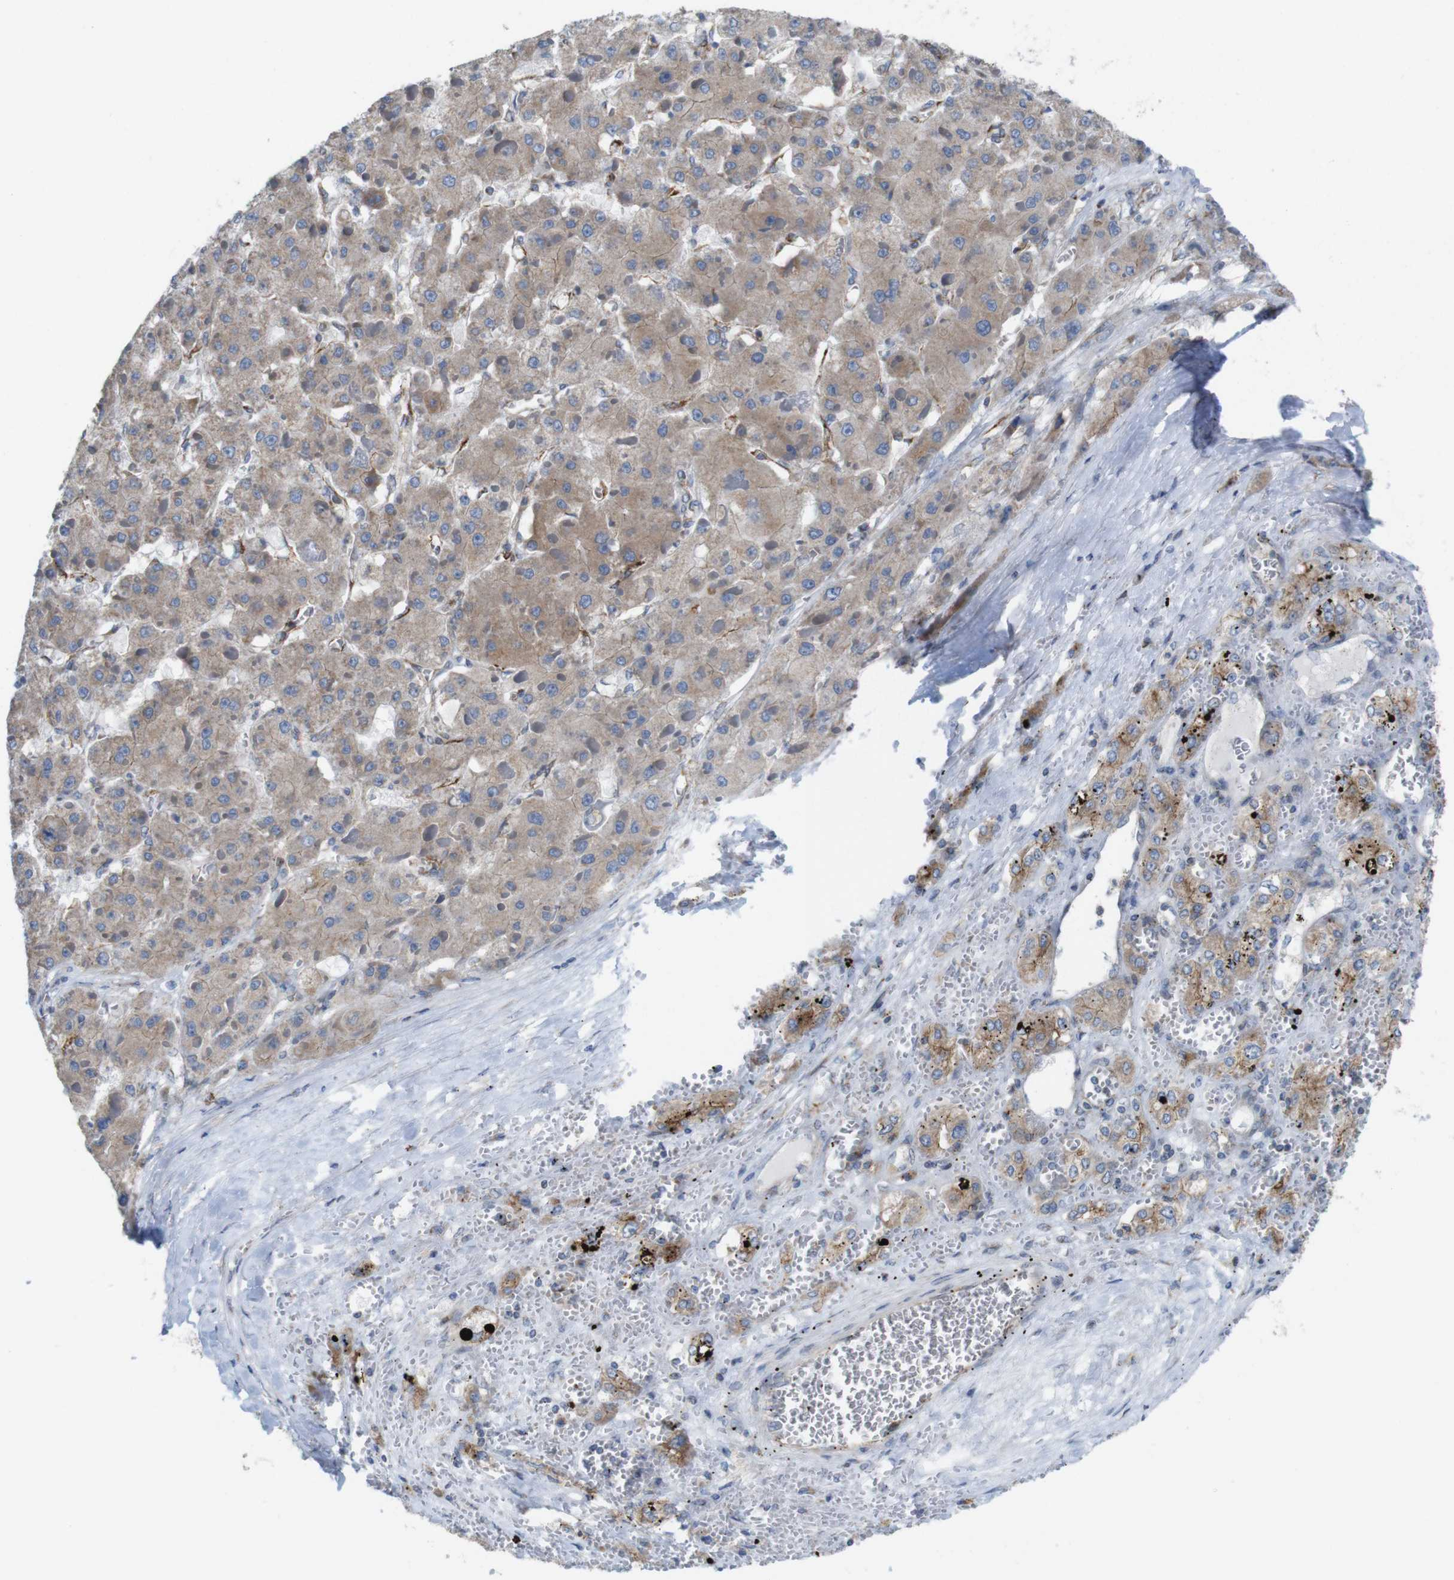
{"staining": {"intensity": "moderate", "quantity": ">75%", "location": "cytoplasmic/membranous"}, "tissue": "liver cancer", "cell_type": "Tumor cells", "image_type": "cancer", "snomed": [{"axis": "morphology", "description": "Carcinoma, Hepatocellular, NOS"}, {"axis": "topography", "description": "Liver"}], "caption": "Immunohistochemical staining of human liver cancer reveals medium levels of moderate cytoplasmic/membranous protein positivity in approximately >75% of tumor cells. (Stains: DAB (3,3'-diaminobenzidine) in brown, nuclei in blue, Microscopy: brightfield microscopy at high magnification).", "gene": "EFCAB14", "patient": {"sex": "female", "age": 73}}